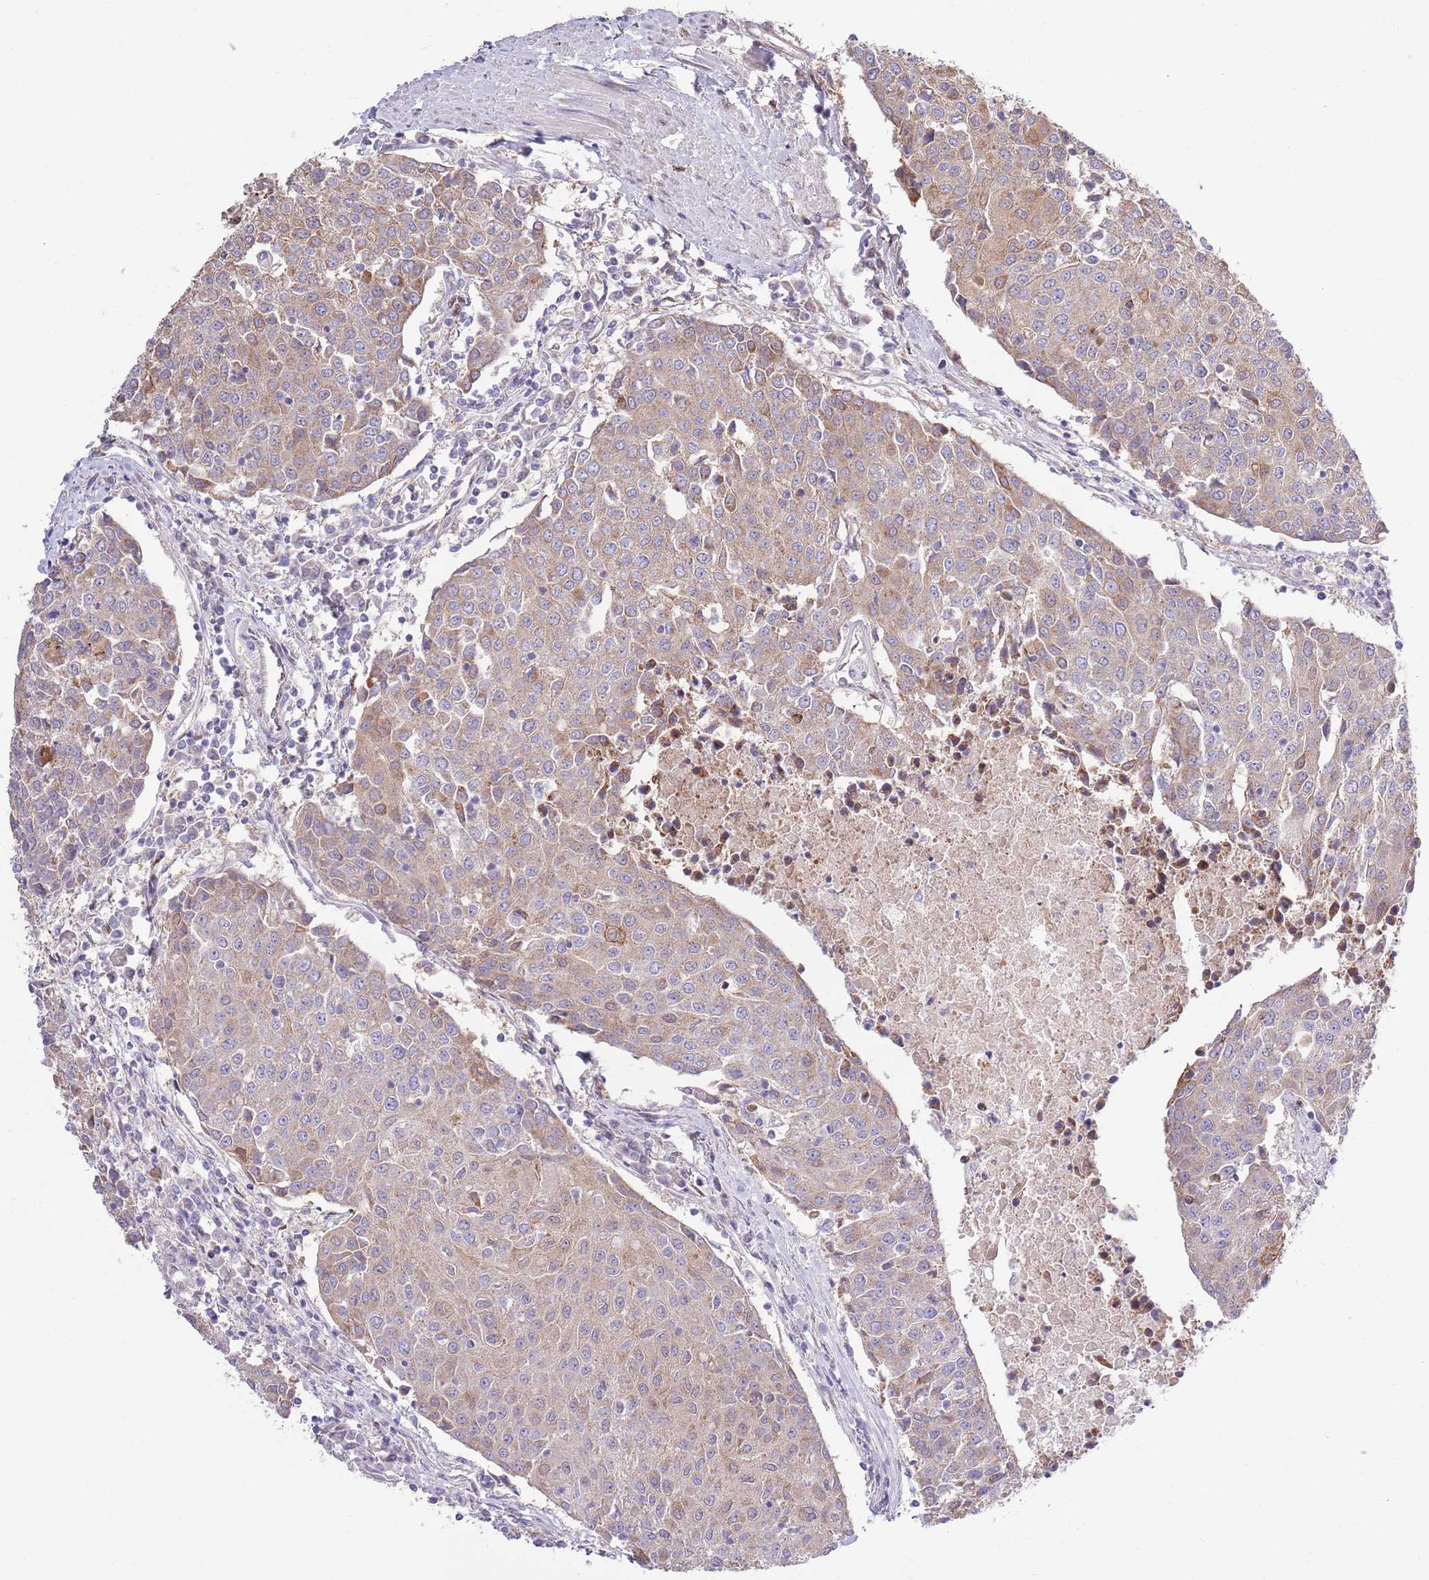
{"staining": {"intensity": "weak", "quantity": "25%-75%", "location": "cytoplasmic/membranous"}, "tissue": "urothelial cancer", "cell_type": "Tumor cells", "image_type": "cancer", "snomed": [{"axis": "morphology", "description": "Urothelial carcinoma, High grade"}, {"axis": "topography", "description": "Urinary bladder"}], "caption": "This image reveals immunohistochemistry staining of human urothelial cancer, with low weak cytoplasmic/membranous staining in about 25%-75% of tumor cells.", "gene": "ARL2BP", "patient": {"sex": "female", "age": 85}}